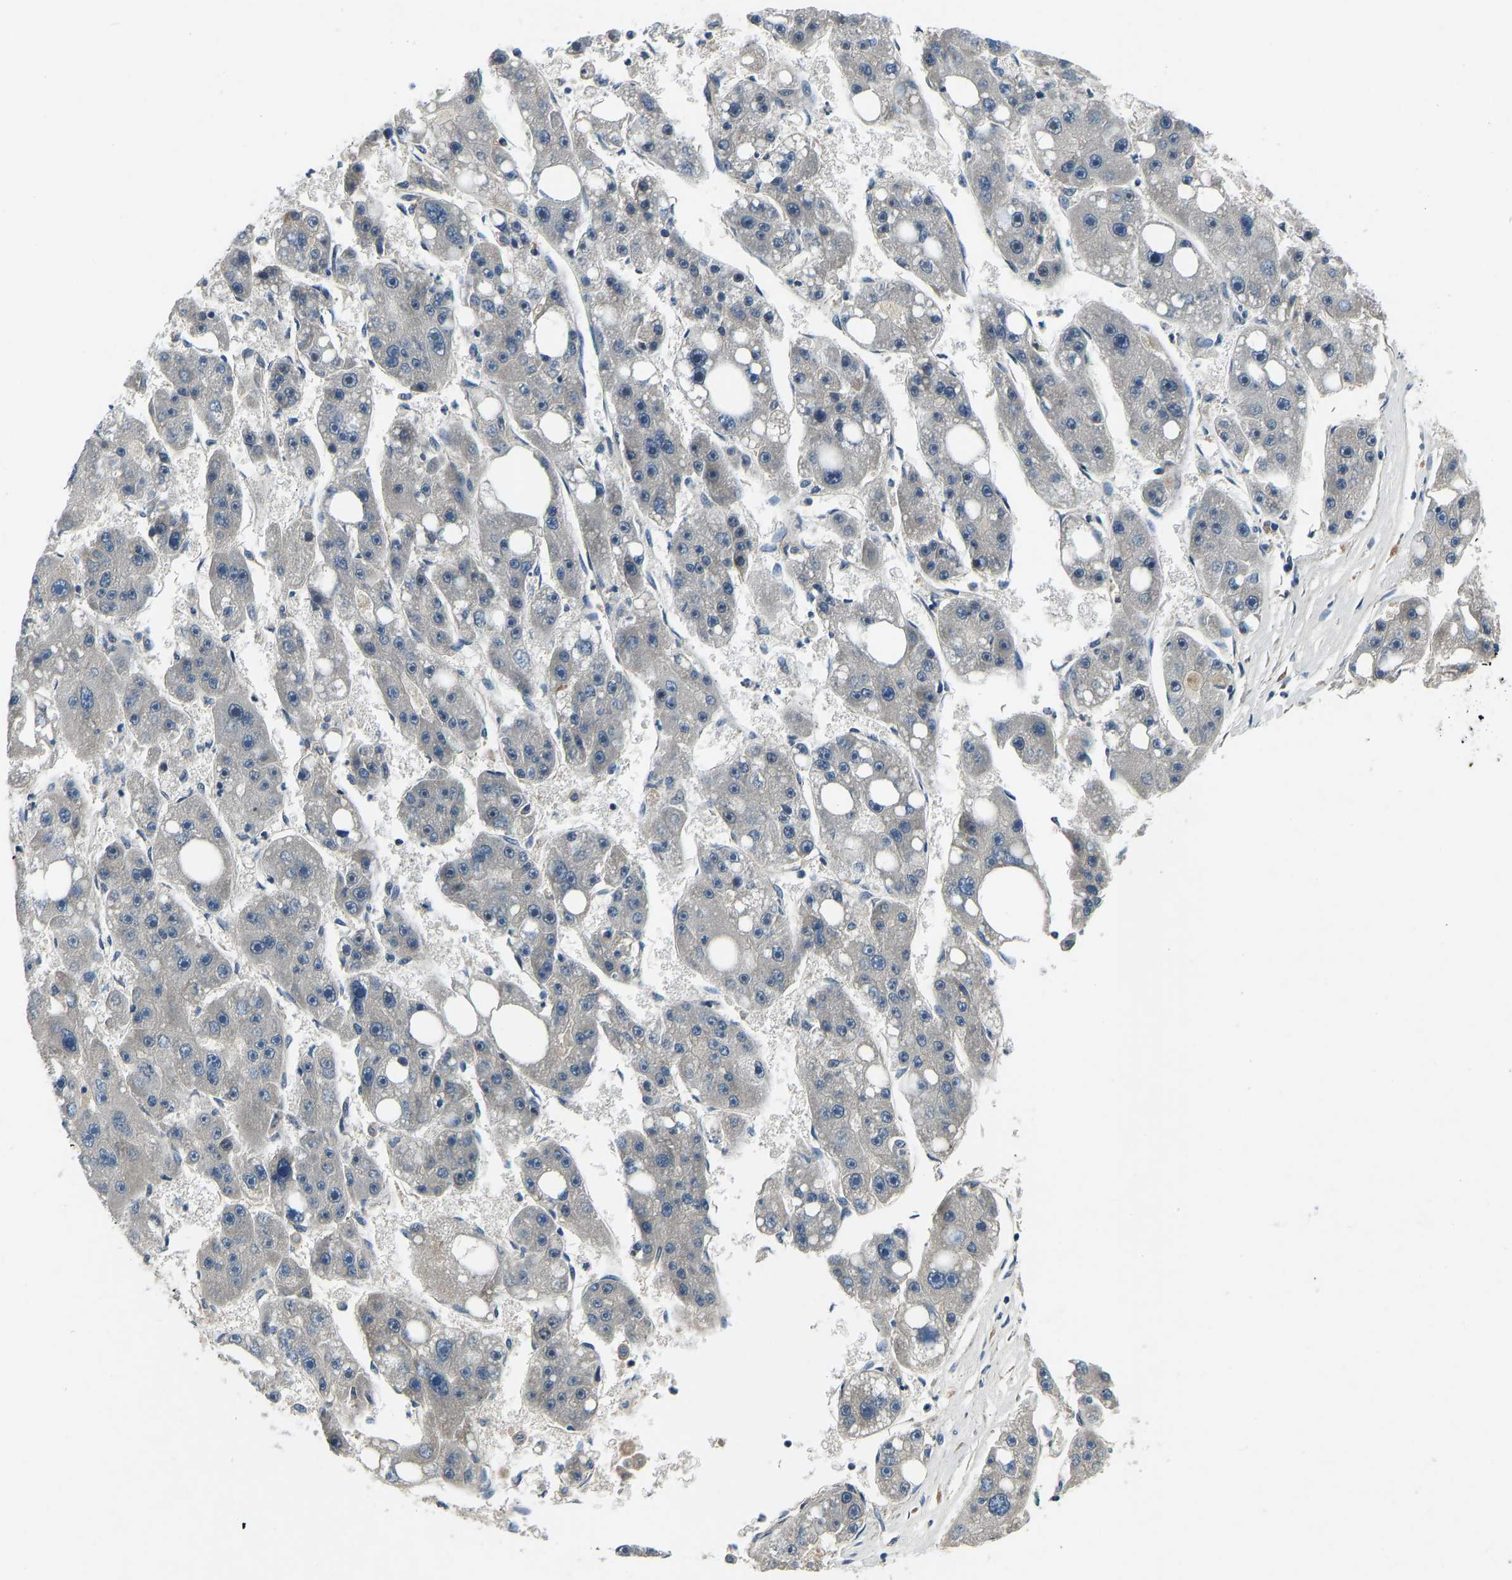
{"staining": {"intensity": "negative", "quantity": "none", "location": "none"}, "tissue": "liver cancer", "cell_type": "Tumor cells", "image_type": "cancer", "snomed": [{"axis": "morphology", "description": "Carcinoma, Hepatocellular, NOS"}, {"axis": "topography", "description": "Liver"}], "caption": "This histopathology image is of liver hepatocellular carcinoma stained with immunohistochemistry to label a protein in brown with the nuclei are counter-stained blue. There is no staining in tumor cells.", "gene": "RLIM", "patient": {"sex": "female", "age": 61}}